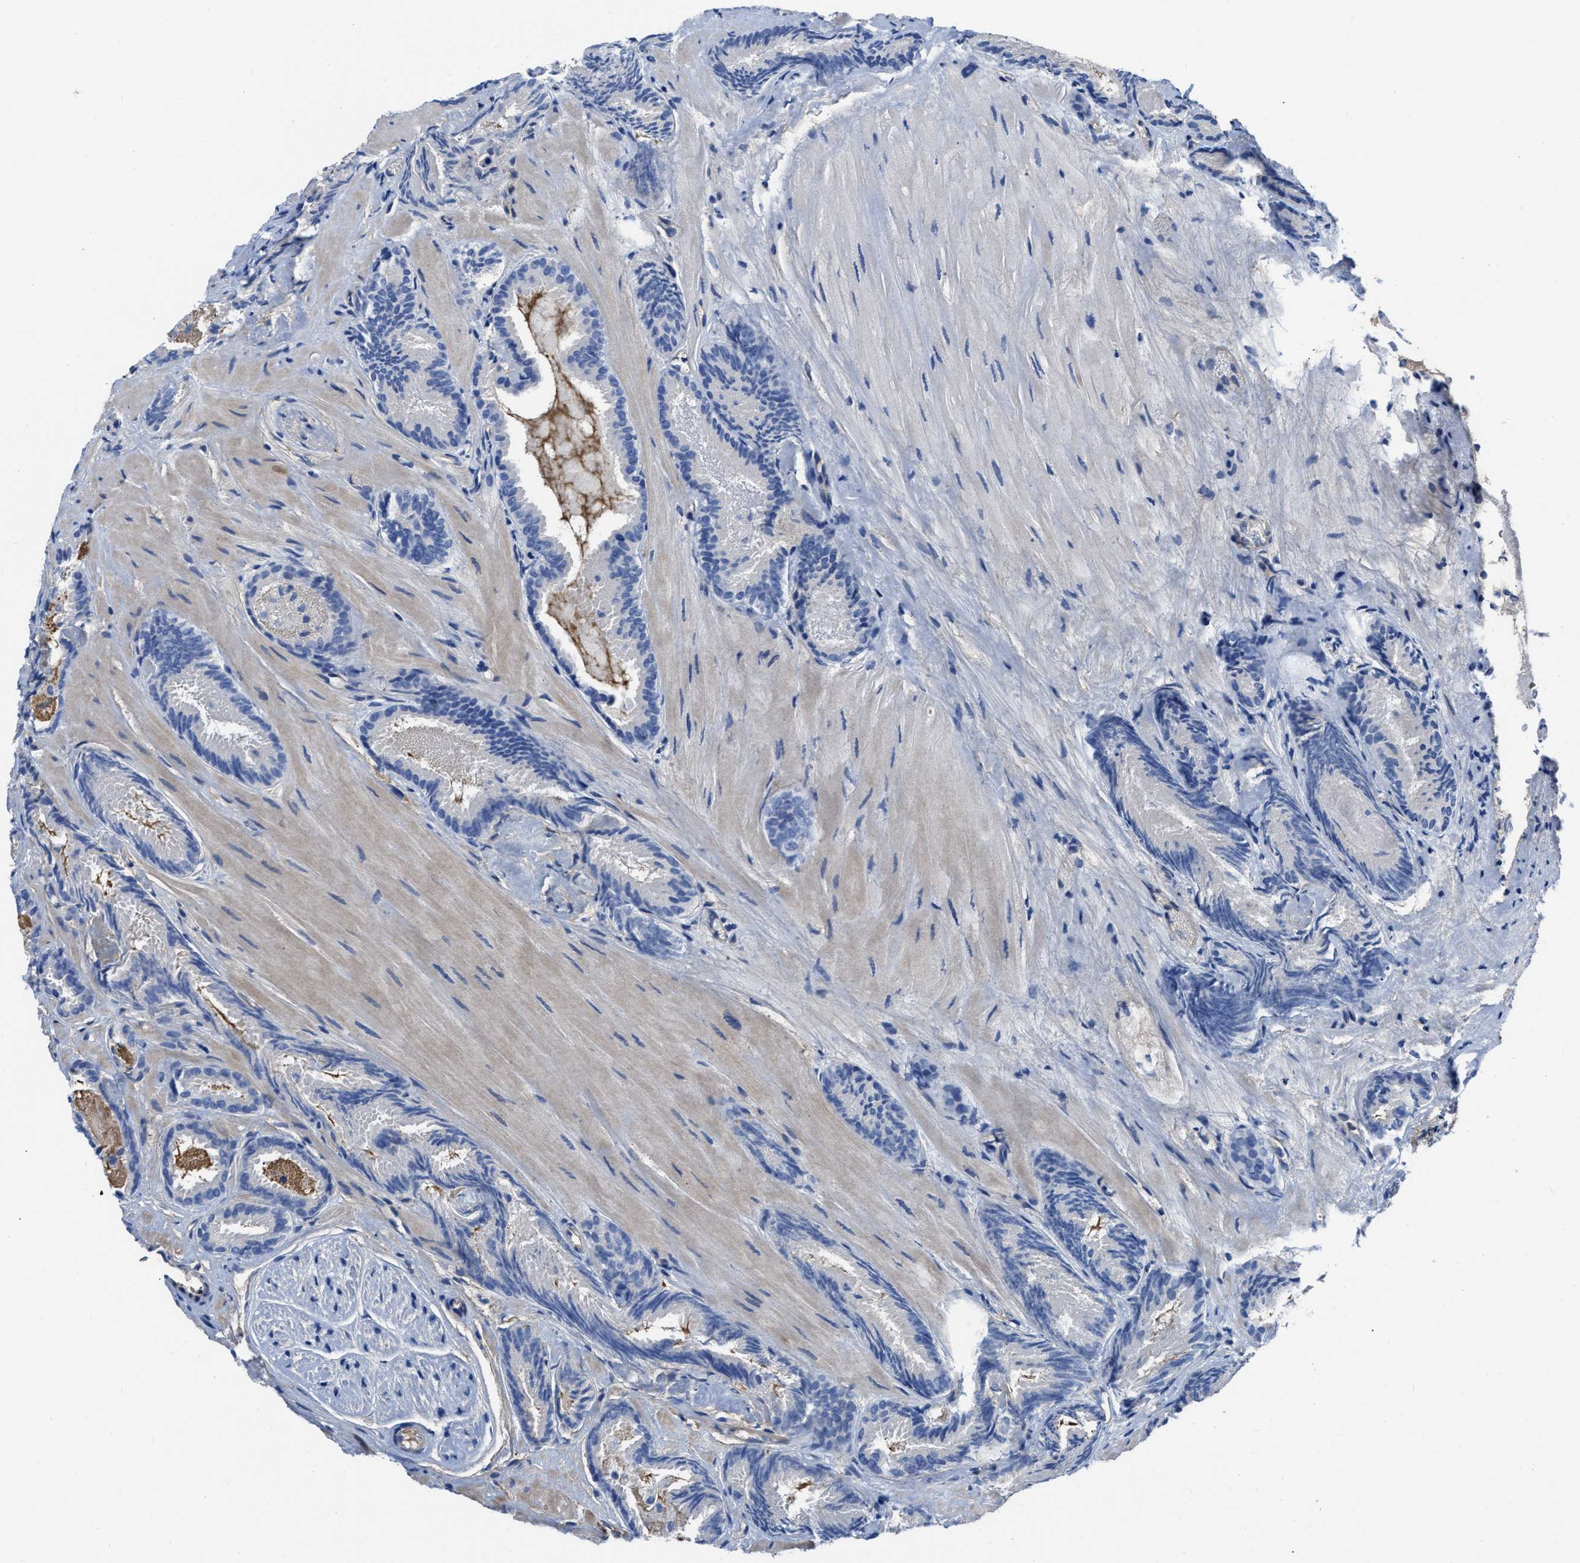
{"staining": {"intensity": "negative", "quantity": "none", "location": "none"}, "tissue": "prostate cancer", "cell_type": "Tumor cells", "image_type": "cancer", "snomed": [{"axis": "morphology", "description": "Adenocarcinoma, Low grade"}, {"axis": "topography", "description": "Prostate"}], "caption": "Tumor cells are negative for protein expression in human adenocarcinoma (low-grade) (prostate).", "gene": "TRIOBP", "patient": {"sex": "male", "age": 51}}